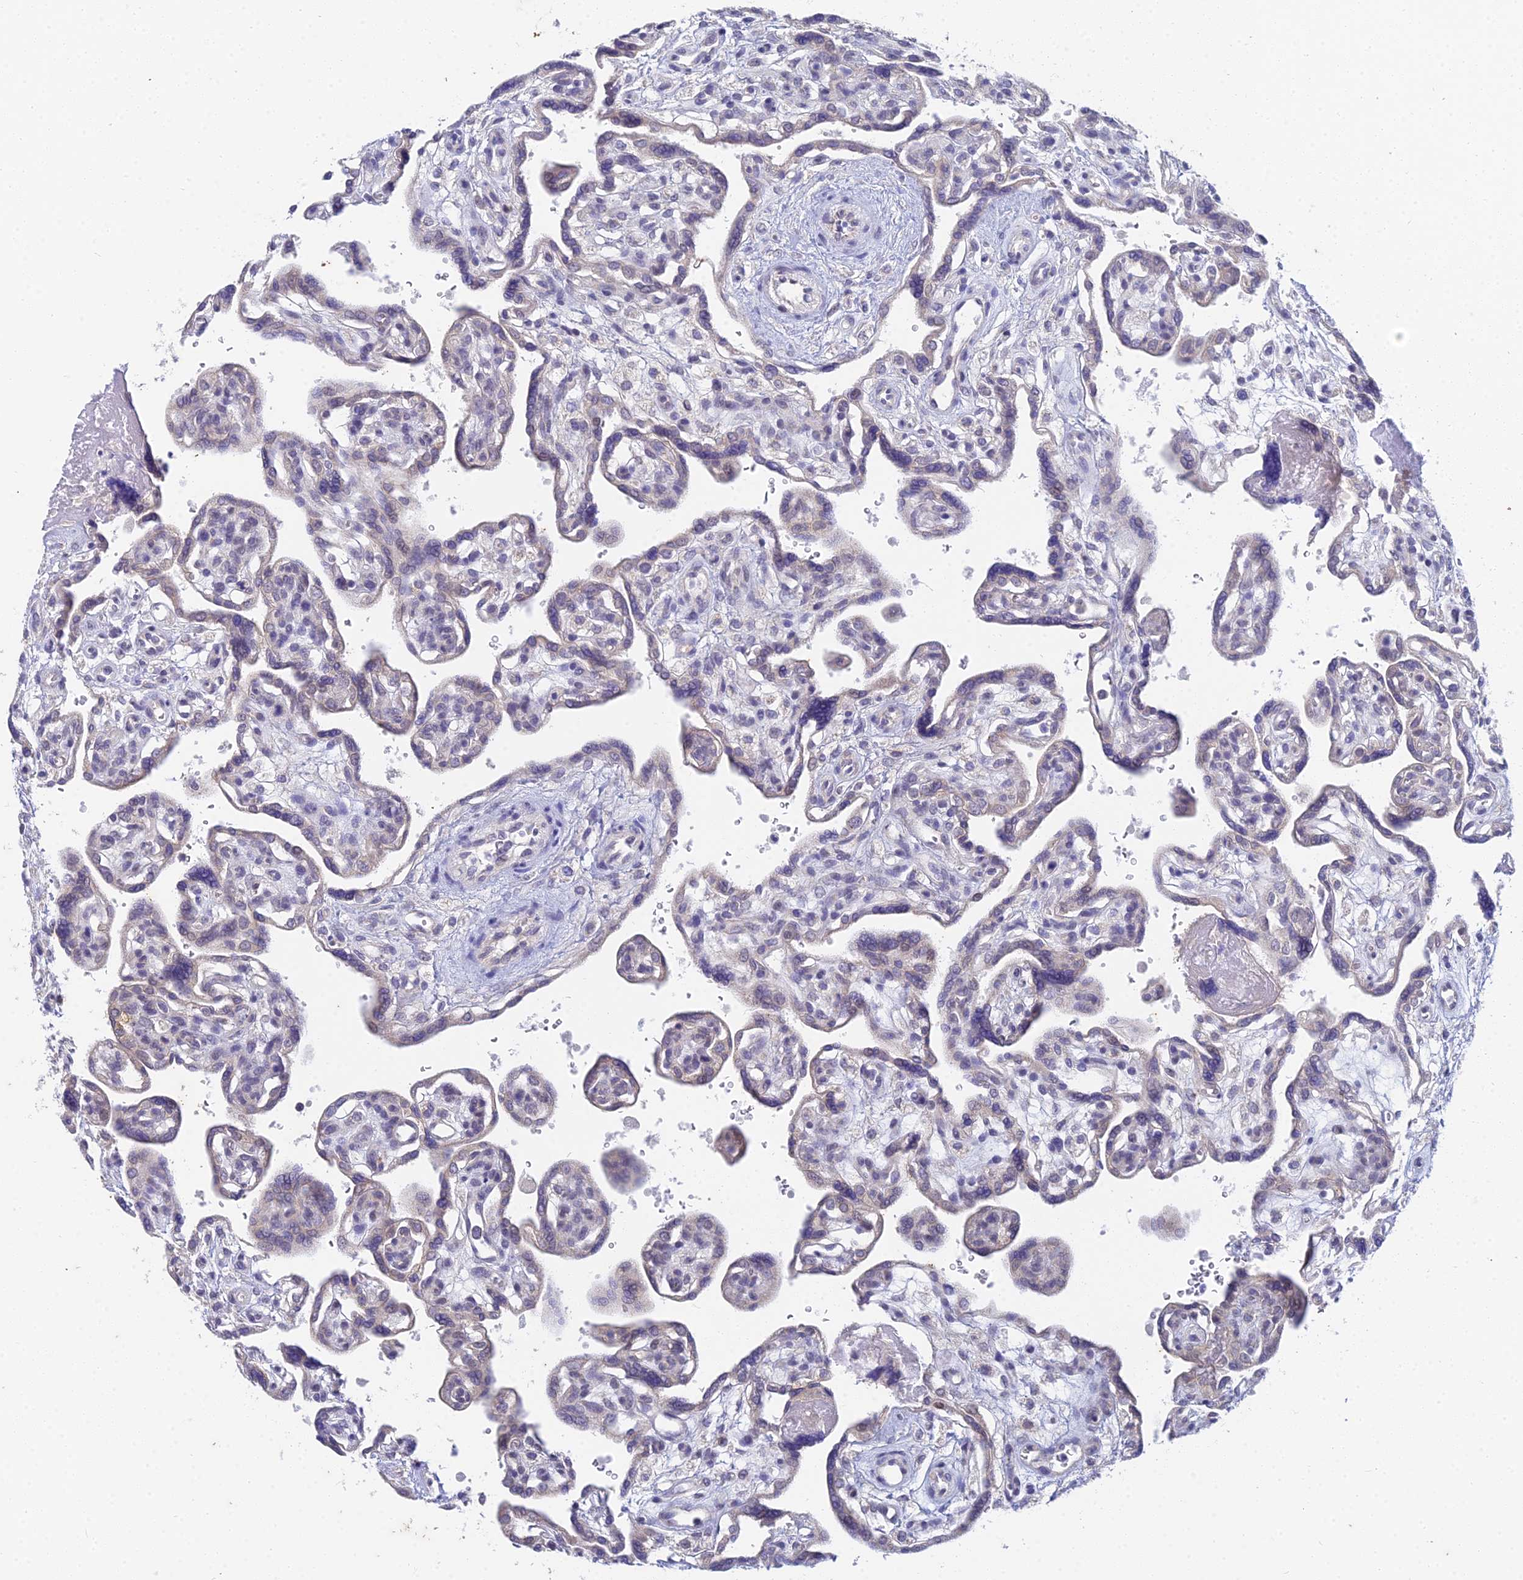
{"staining": {"intensity": "weak", "quantity": "<25%", "location": "cytoplasmic/membranous,nuclear"}, "tissue": "placenta", "cell_type": "Trophoblastic cells", "image_type": "normal", "snomed": [{"axis": "morphology", "description": "Normal tissue, NOS"}, {"axis": "topography", "description": "Placenta"}], "caption": "Immunohistochemistry histopathology image of benign human placenta stained for a protein (brown), which reveals no positivity in trophoblastic cells. The staining was performed using DAB to visualize the protein expression in brown, while the nuclei were stained in blue with hematoxylin (Magnification: 20x).", "gene": "EEF2KMT", "patient": {"sex": "female", "age": 39}}